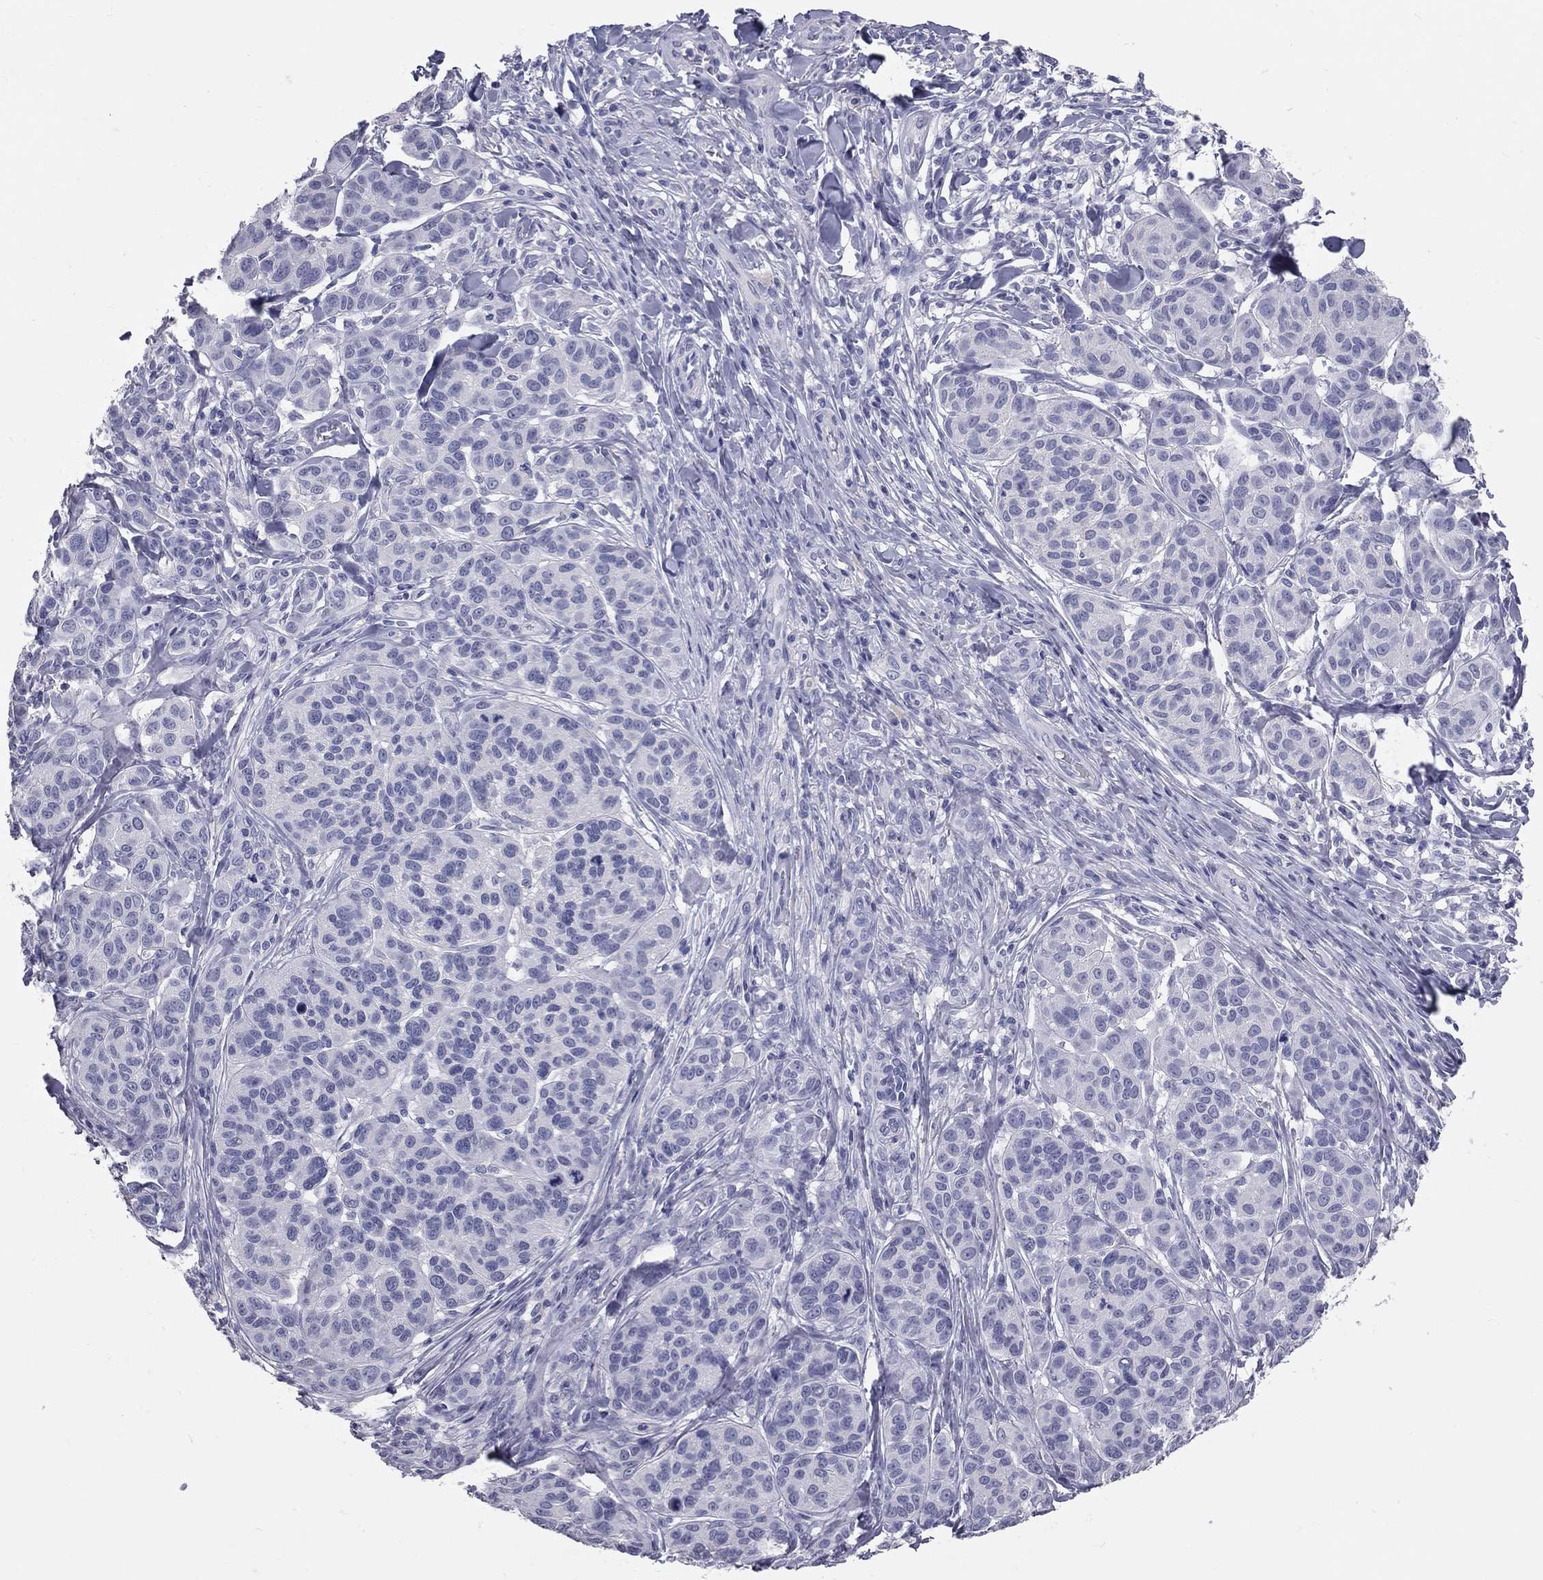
{"staining": {"intensity": "negative", "quantity": "none", "location": "none"}, "tissue": "melanoma", "cell_type": "Tumor cells", "image_type": "cancer", "snomed": [{"axis": "morphology", "description": "Malignant melanoma, NOS"}, {"axis": "topography", "description": "Skin"}], "caption": "An immunohistochemistry (IHC) image of melanoma is shown. There is no staining in tumor cells of melanoma.", "gene": "TFPI2", "patient": {"sex": "male", "age": 79}}